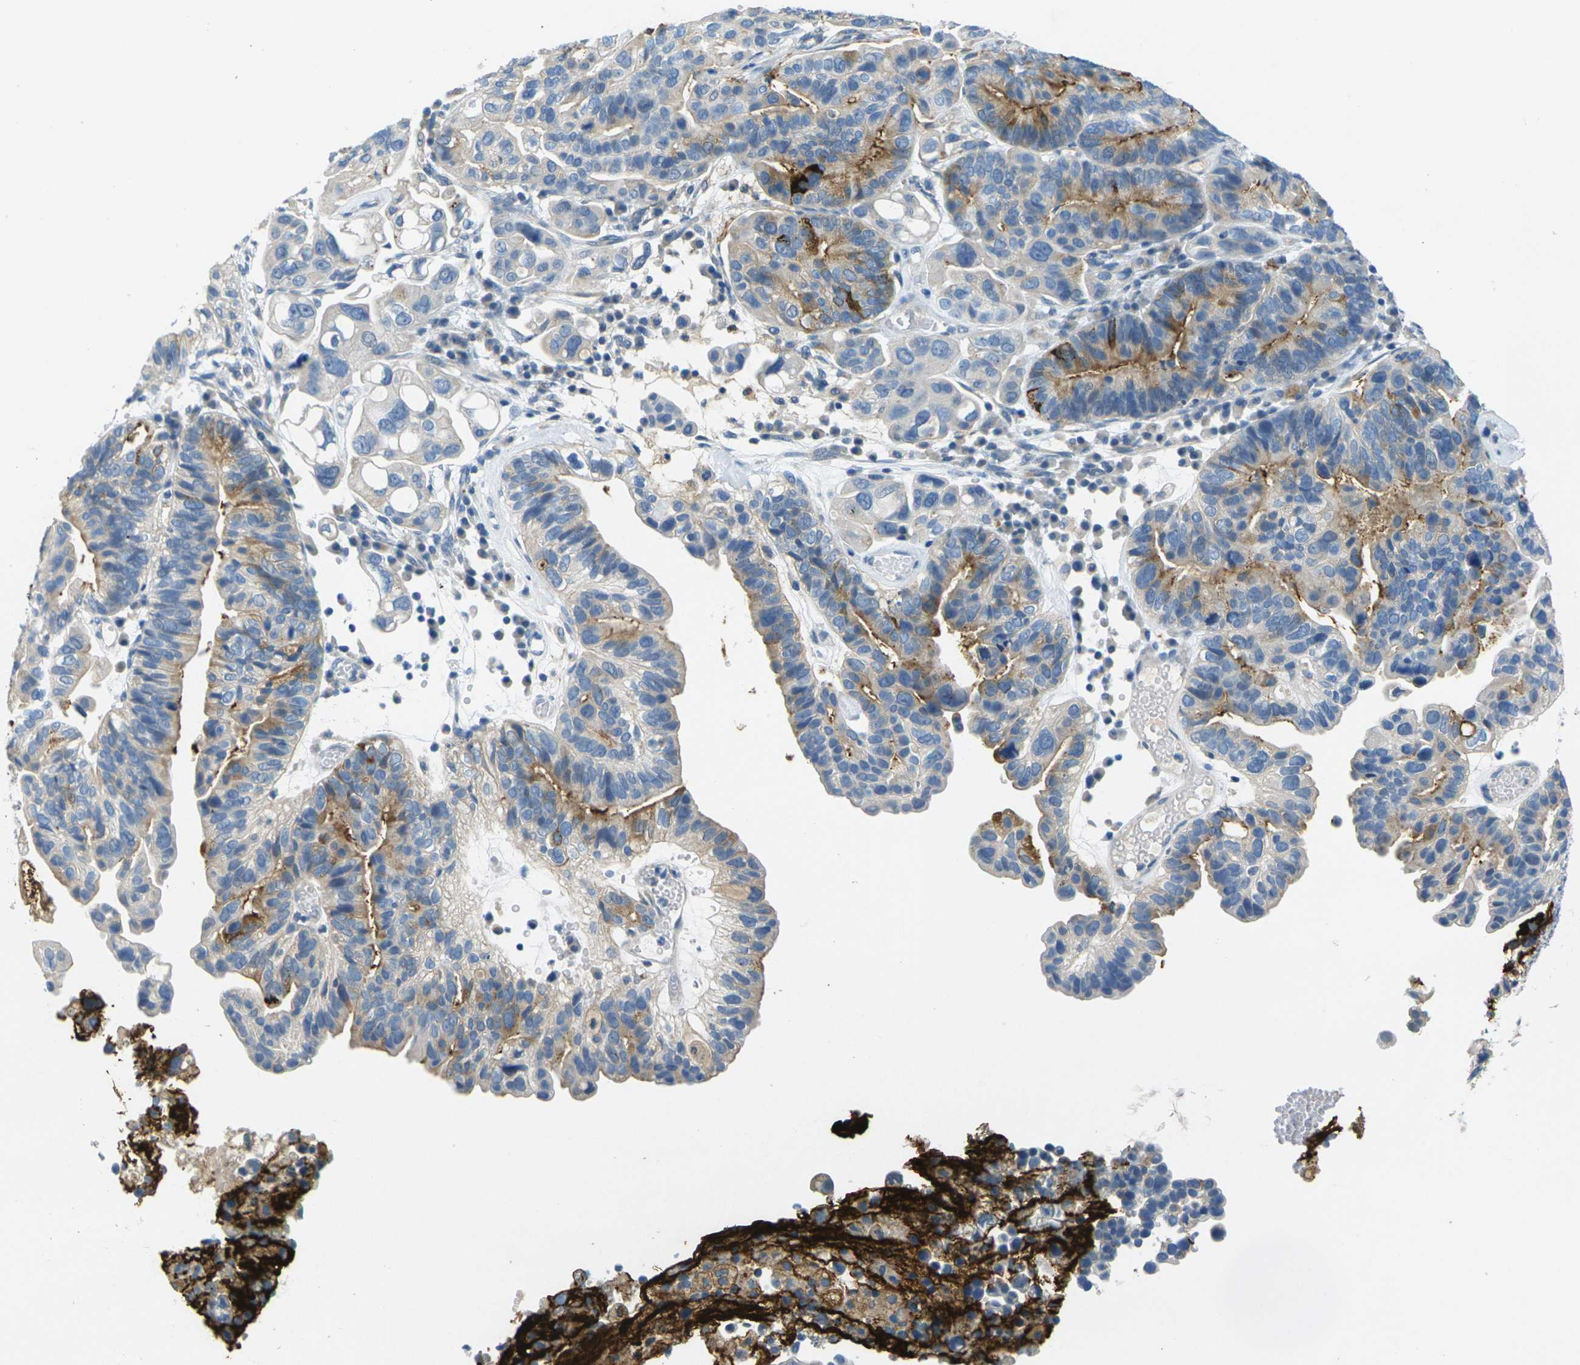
{"staining": {"intensity": "moderate", "quantity": "25%-75%", "location": "cytoplasmic/membranous"}, "tissue": "ovarian cancer", "cell_type": "Tumor cells", "image_type": "cancer", "snomed": [{"axis": "morphology", "description": "Cystadenocarcinoma, serous, NOS"}, {"axis": "topography", "description": "Ovary"}], "caption": "Immunohistochemical staining of human ovarian cancer (serous cystadenocarcinoma) demonstrates medium levels of moderate cytoplasmic/membranous protein positivity in approximately 25%-75% of tumor cells.", "gene": "CYP2C8", "patient": {"sex": "female", "age": 56}}